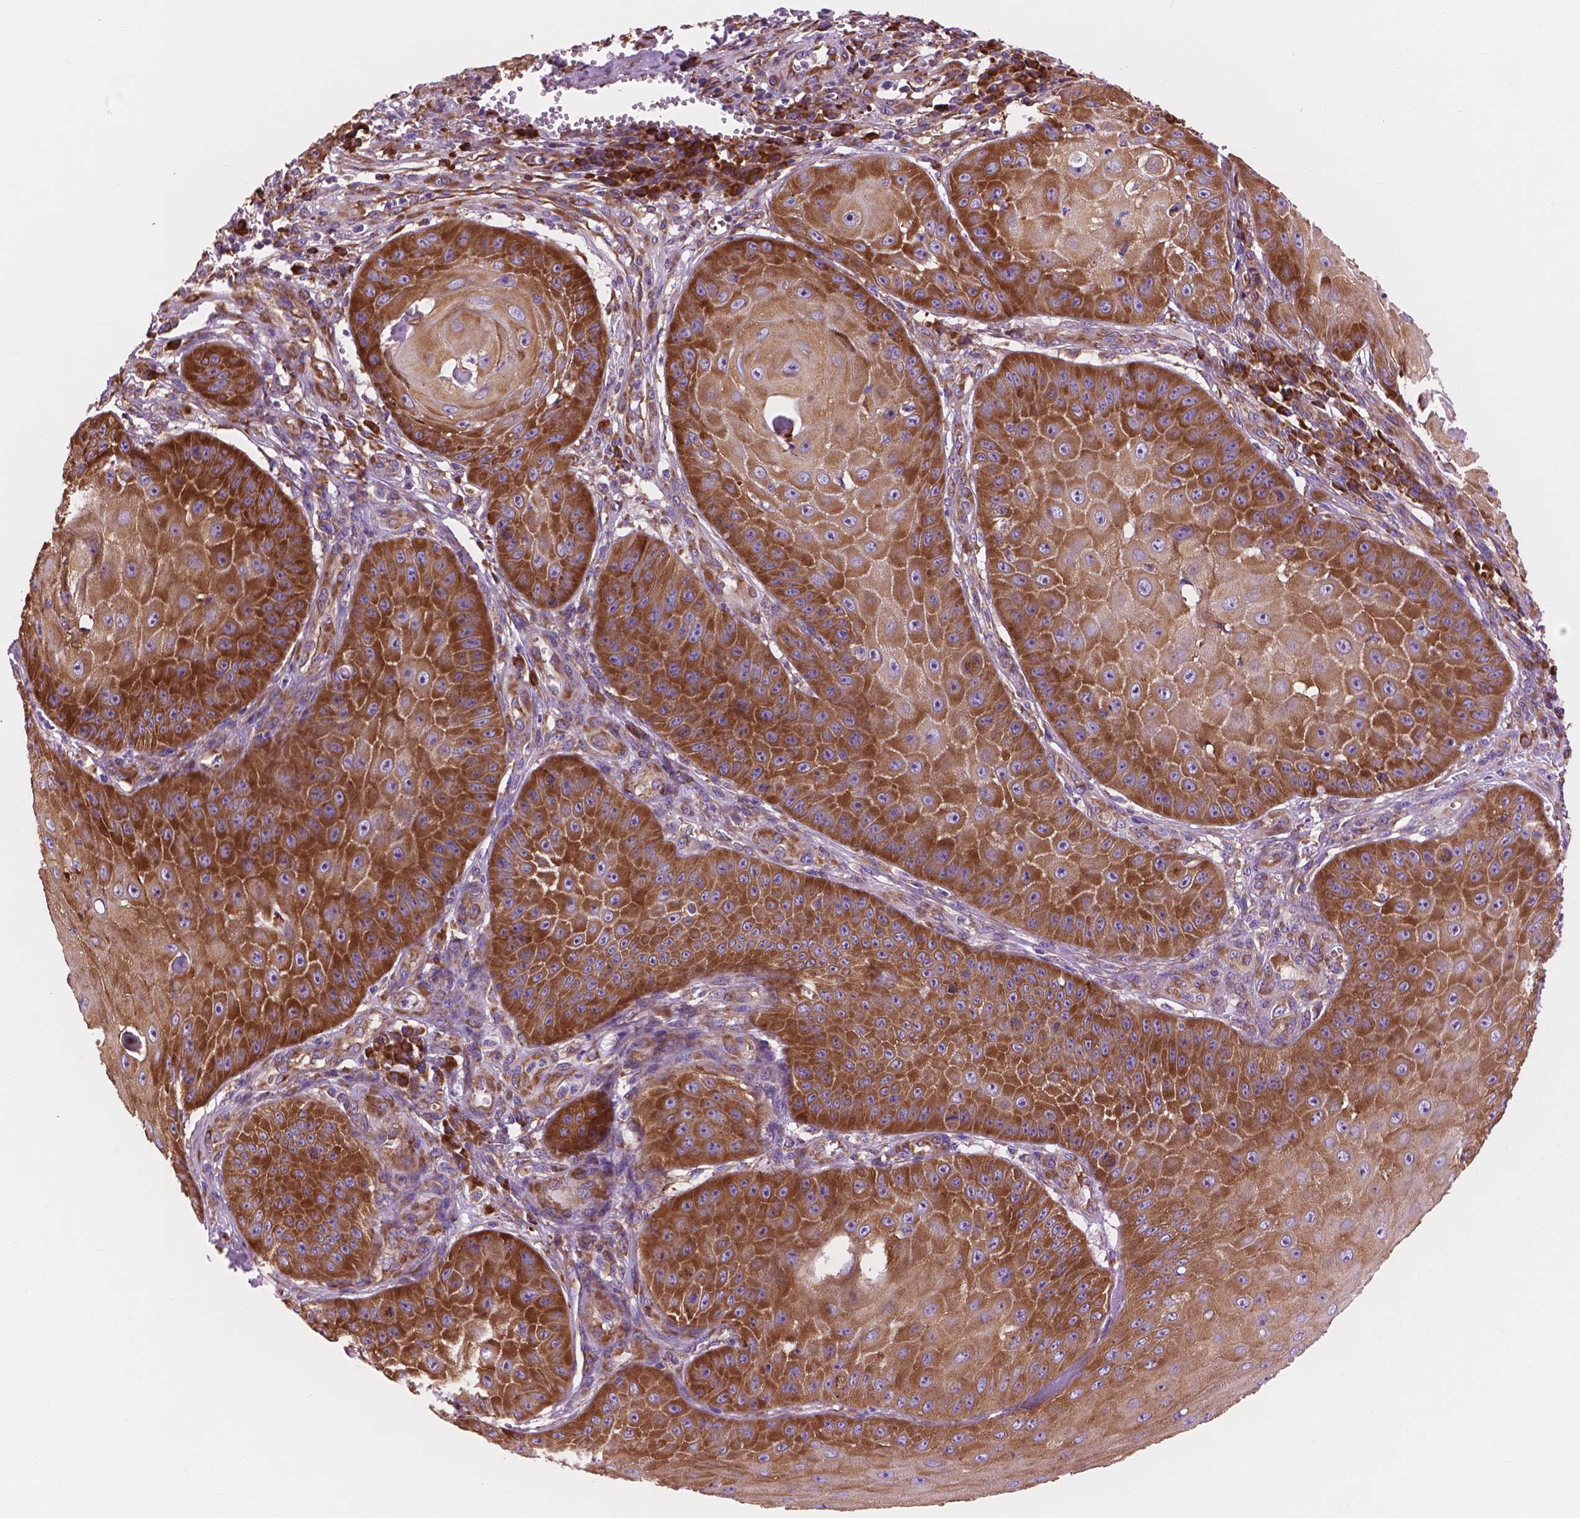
{"staining": {"intensity": "moderate", "quantity": ">75%", "location": "cytoplasmic/membranous"}, "tissue": "skin cancer", "cell_type": "Tumor cells", "image_type": "cancer", "snomed": [{"axis": "morphology", "description": "Squamous cell carcinoma, NOS"}, {"axis": "topography", "description": "Skin"}], "caption": "High-power microscopy captured an immunohistochemistry (IHC) image of skin cancer (squamous cell carcinoma), revealing moderate cytoplasmic/membranous expression in about >75% of tumor cells.", "gene": "RPL37A", "patient": {"sex": "male", "age": 70}}